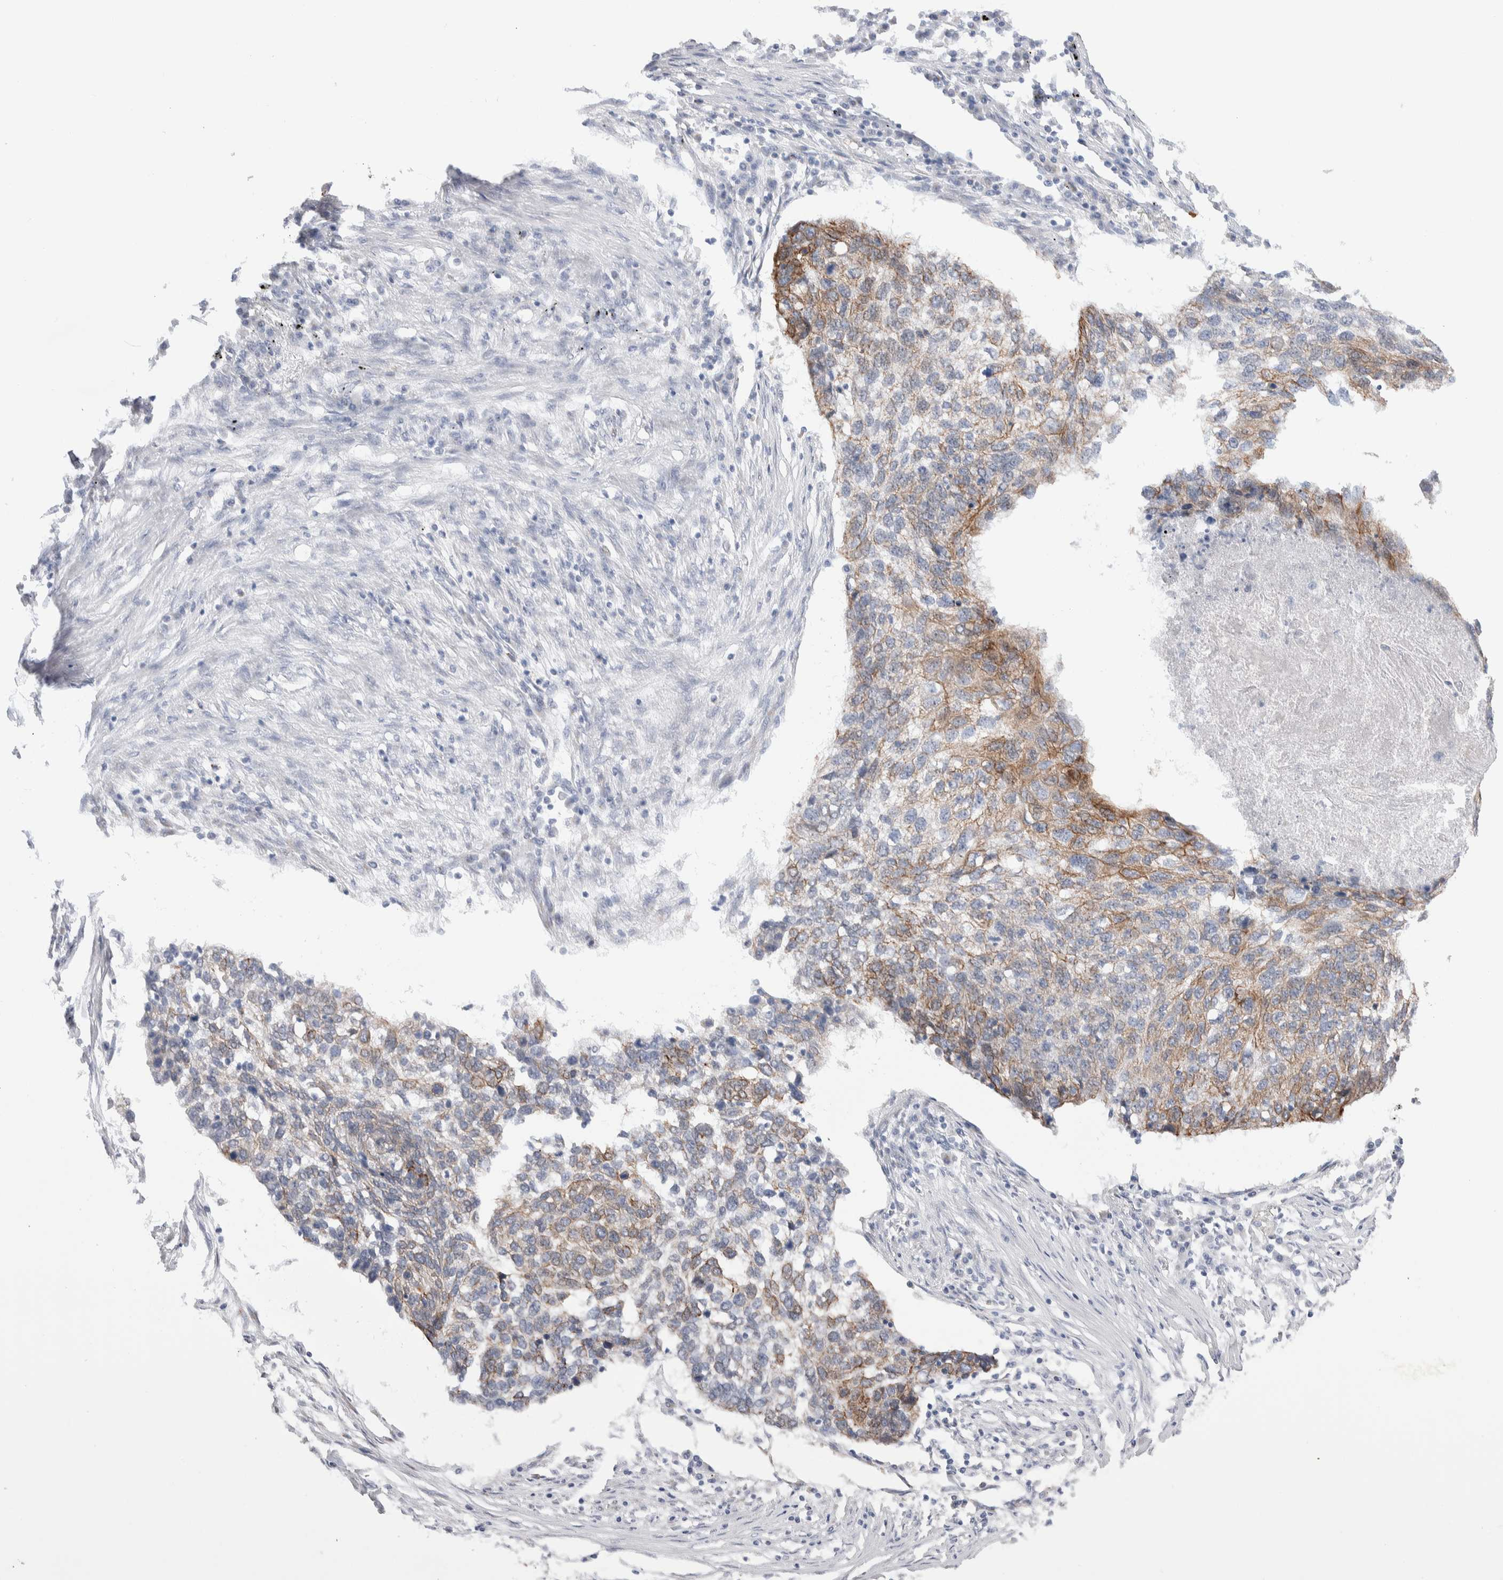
{"staining": {"intensity": "moderate", "quantity": "25%-75%", "location": "cytoplasmic/membranous"}, "tissue": "lung cancer", "cell_type": "Tumor cells", "image_type": "cancer", "snomed": [{"axis": "morphology", "description": "Squamous cell carcinoma, NOS"}, {"axis": "topography", "description": "Lung"}], "caption": "Immunohistochemical staining of human squamous cell carcinoma (lung) exhibits medium levels of moderate cytoplasmic/membranous protein positivity in approximately 25%-75% of tumor cells.", "gene": "C1orf112", "patient": {"sex": "female", "age": 63}}